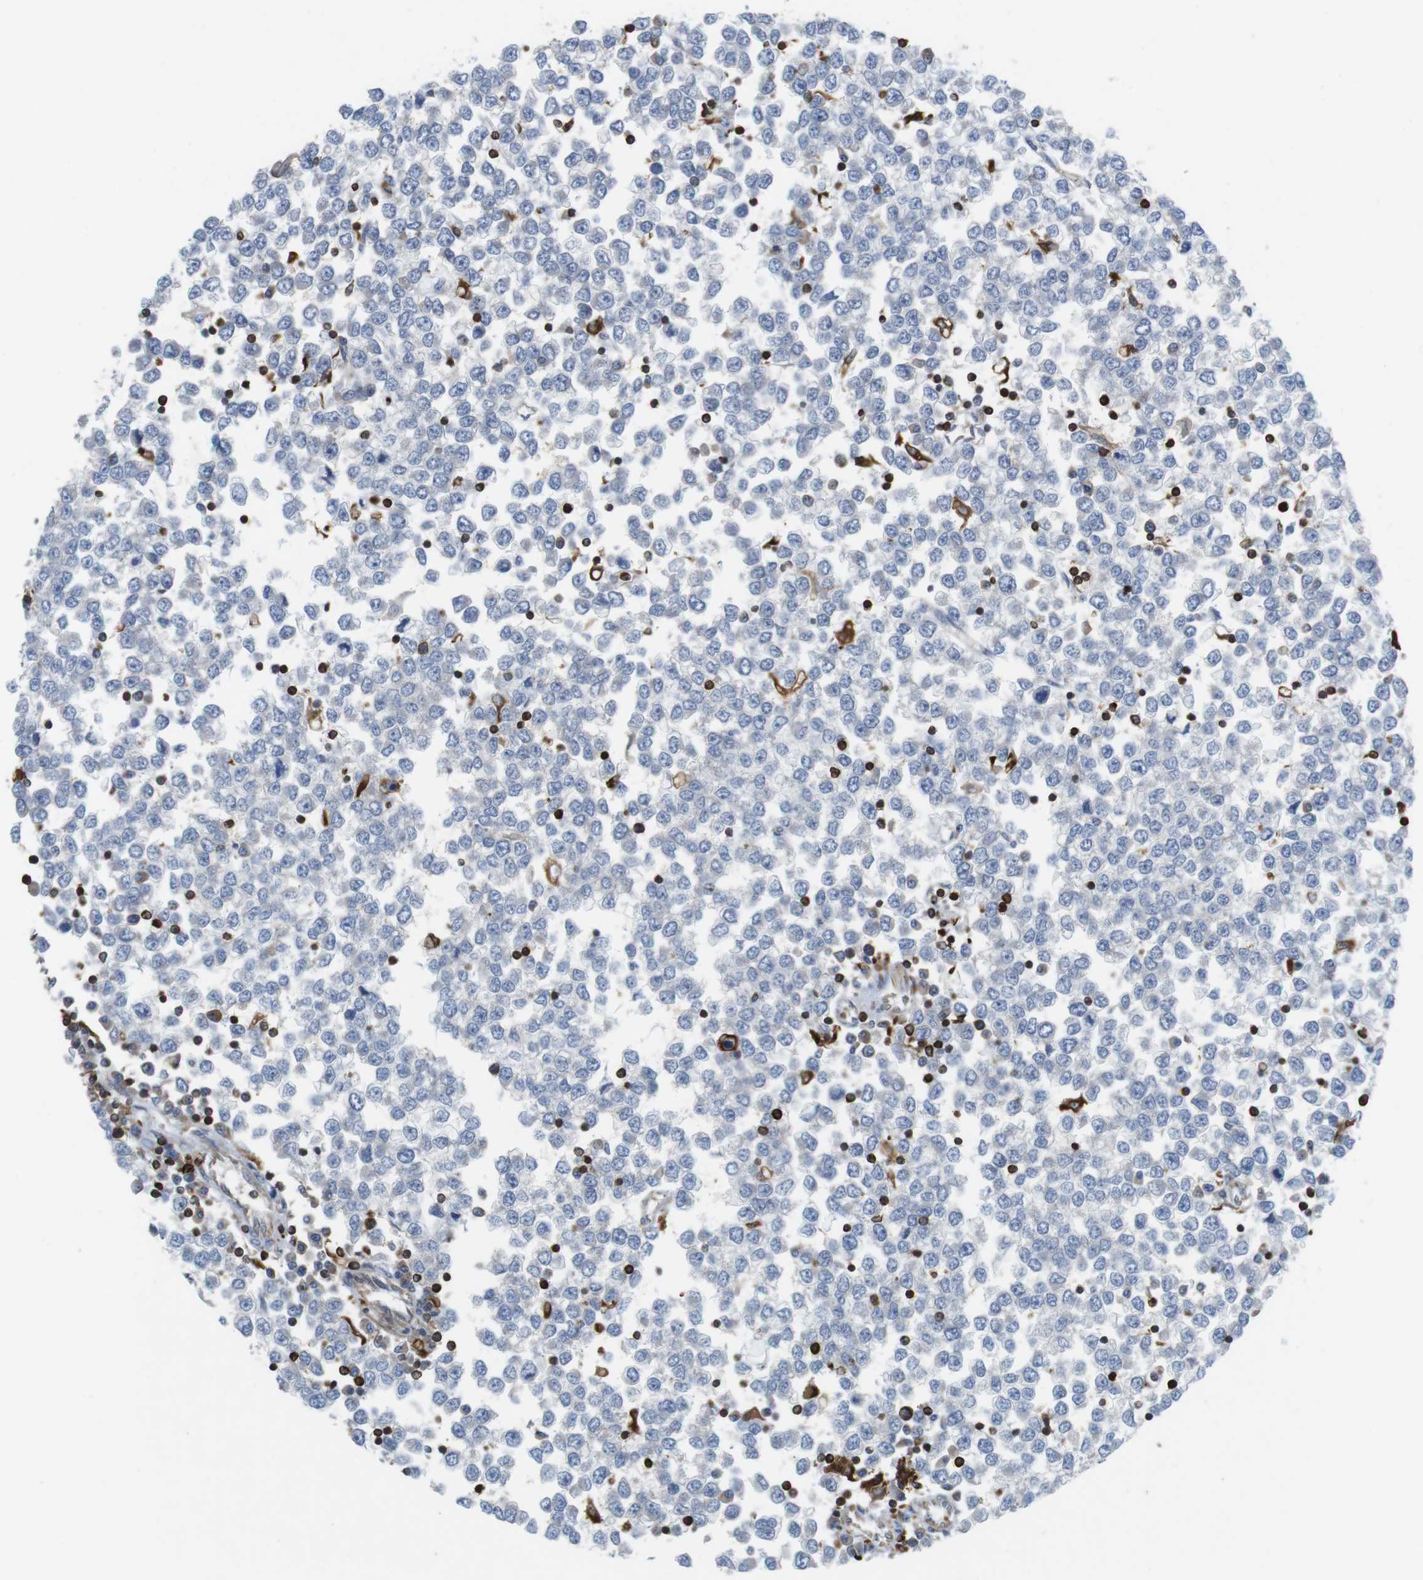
{"staining": {"intensity": "negative", "quantity": "none", "location": "none"}, "tissue": "testis cancer", "cell_type": "Tumor cells", "image_type": "cancer", "snomed": [{"axis": "morphology", "description": "Seminoma, NOS"}, {"axis": "topography", "description": "Testis"}], "caption": "Immunohistochemical staining of human testis cancer exhibits no significant expression in tumor cells. (DAB (3,3'-diaminobenzidine) IHC visualized using brightfield microscopy, high magnification).", "gene": "ARL6IP5", "patient": {"sex": "male", "age": 65}}